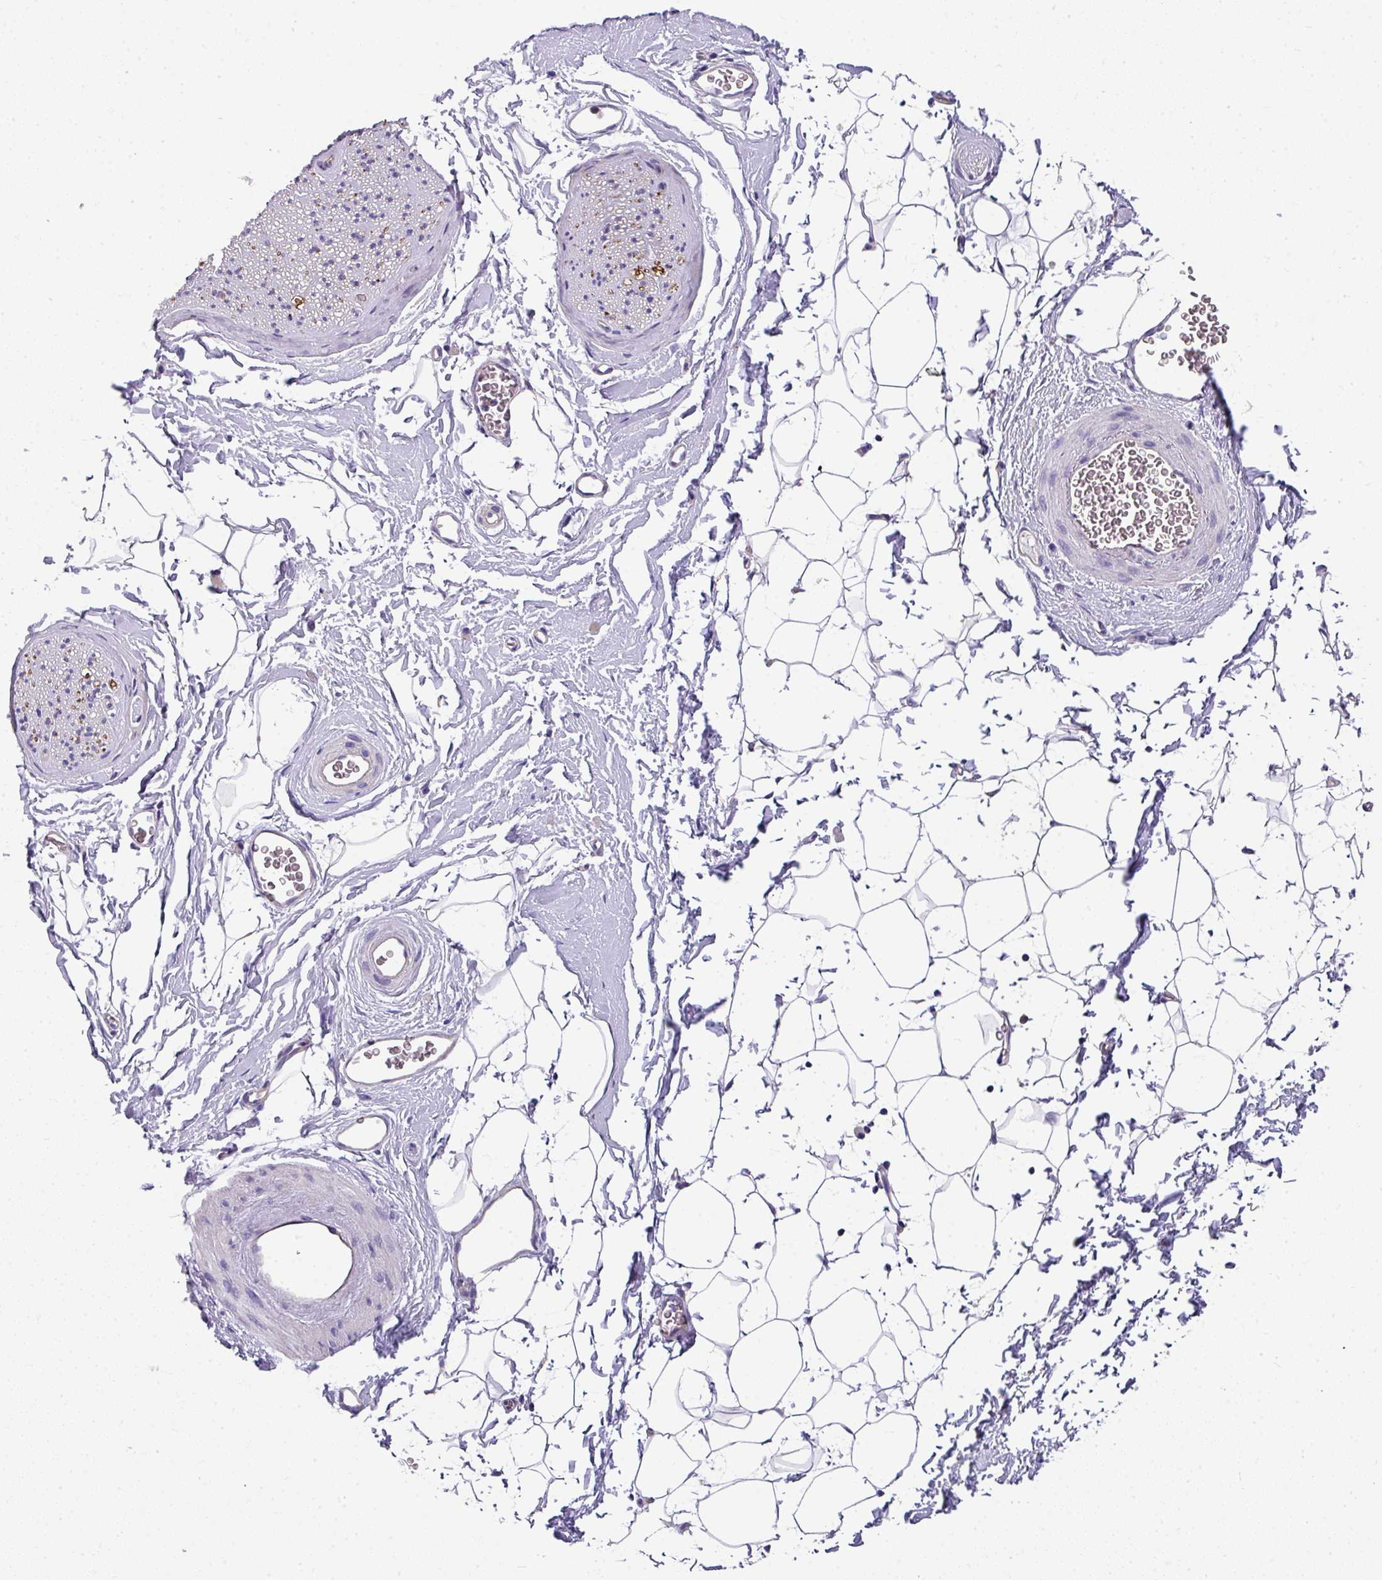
{"staining": {"intensity": "negative", "quantity": "none", "location": "none"}, "tissue": "adipose tissue", "cell_type": "Adipocytes", "image_type": "normal", "snomed": [{"axis": "morphology", "description": "Normal tissue, NOS"}, {"axis": "morphology", "description": "Adenocarcinoma, High grade"}, {"axis": "topography", "description": "Prostate"}, {"axis": "topography", "description": "Peripheral nerve tissue"}], "caption": "A high-resolution image shows immunohistochemistry (IHC) staining of normal adipose tissue, which shows no significant staining in adipocytes. (DAB immunohistochemistry, high magnification).", "gene": "PALS2", "patient": {"sex": "male", "age": 68}}